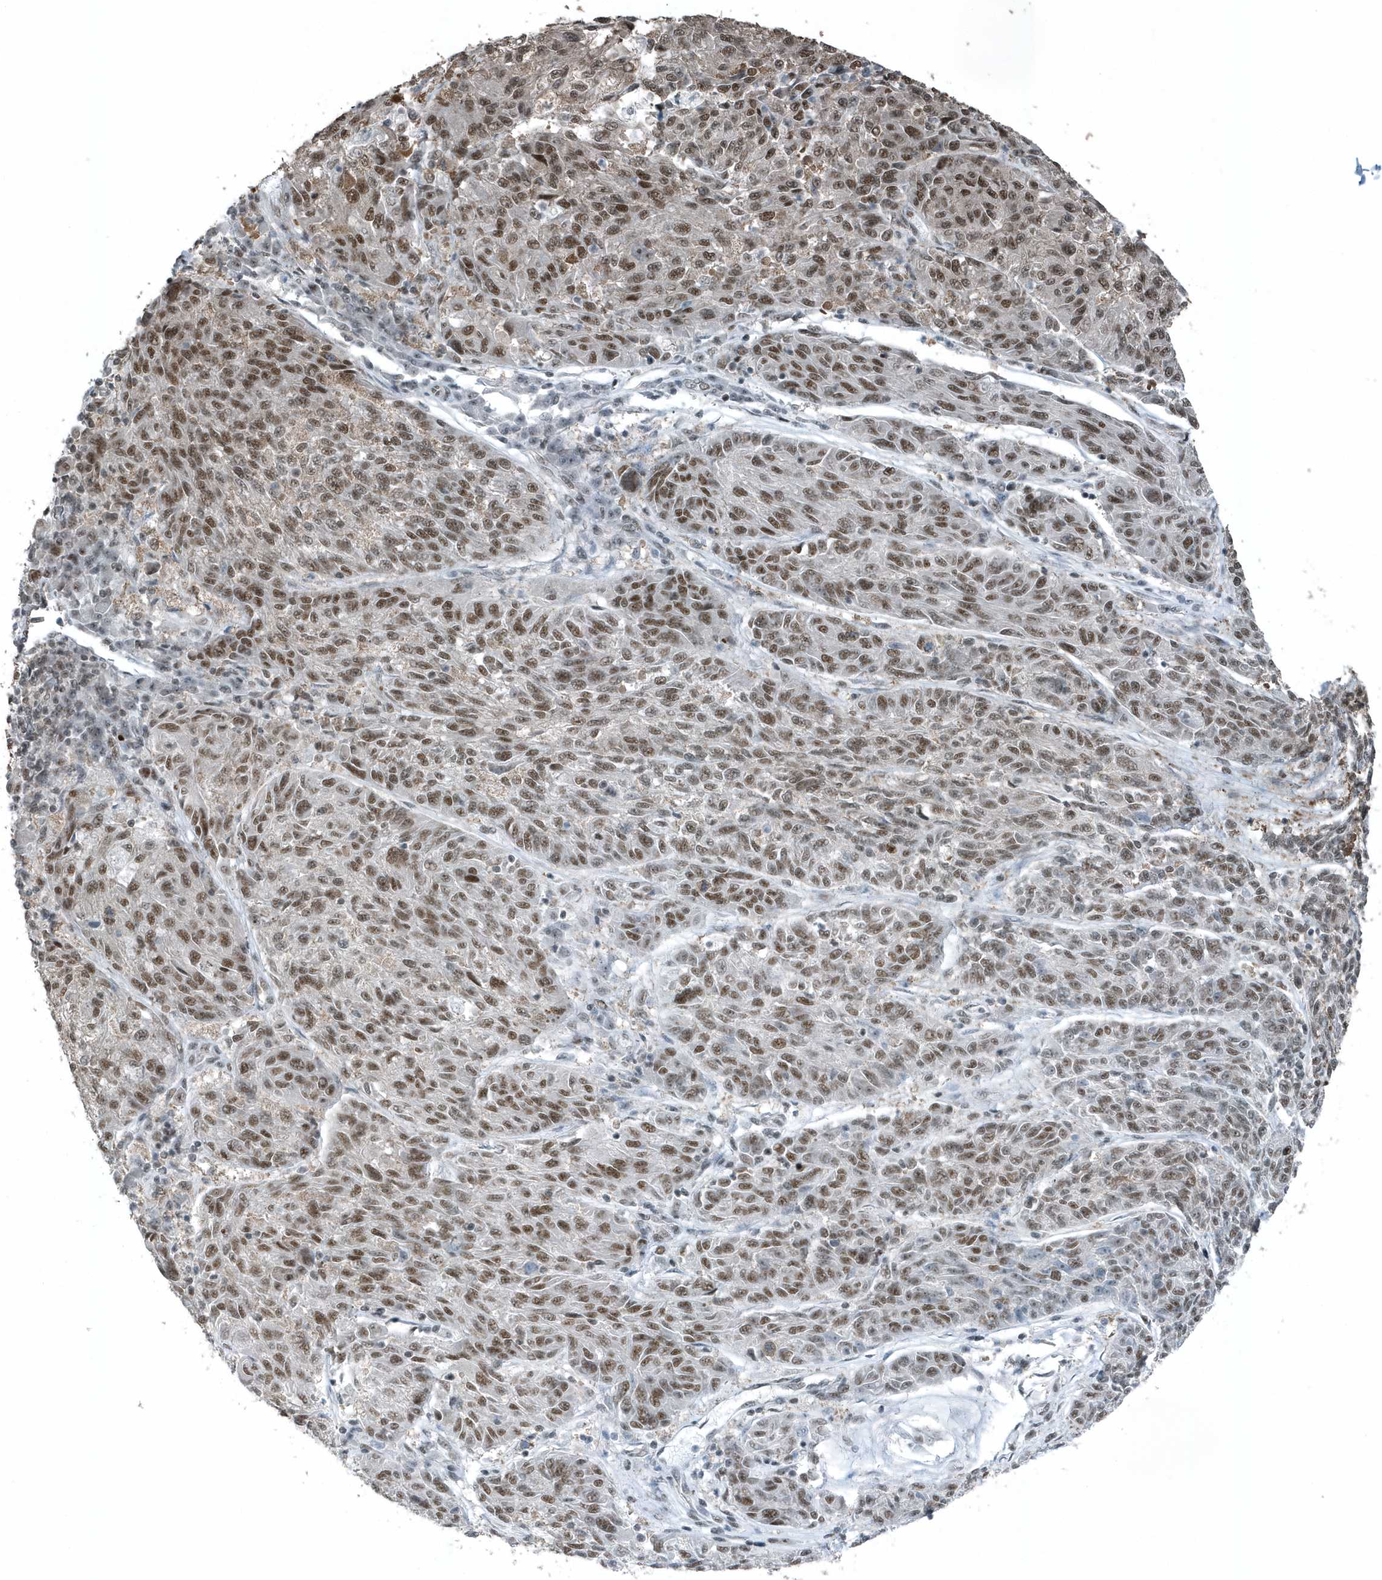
{"staining": {"intensity": "moderate", "quantity": "25%-75%", "location": "nuclear"}, "tissue": "melanoma", "cell_type": "Tumor cells", "image_type": "cancer", "snomed": [{"axis": "morphology", "description": "Malignant melanoma, NOS"}, {"axis": "topography", "description": "Skin"}], "caption": "Melanoma stained for a protein exhibits moderate nuclear positivity in tumor cells.", "gene": "YTHDC1", "patient": {"sex": "male", "age": 53}}